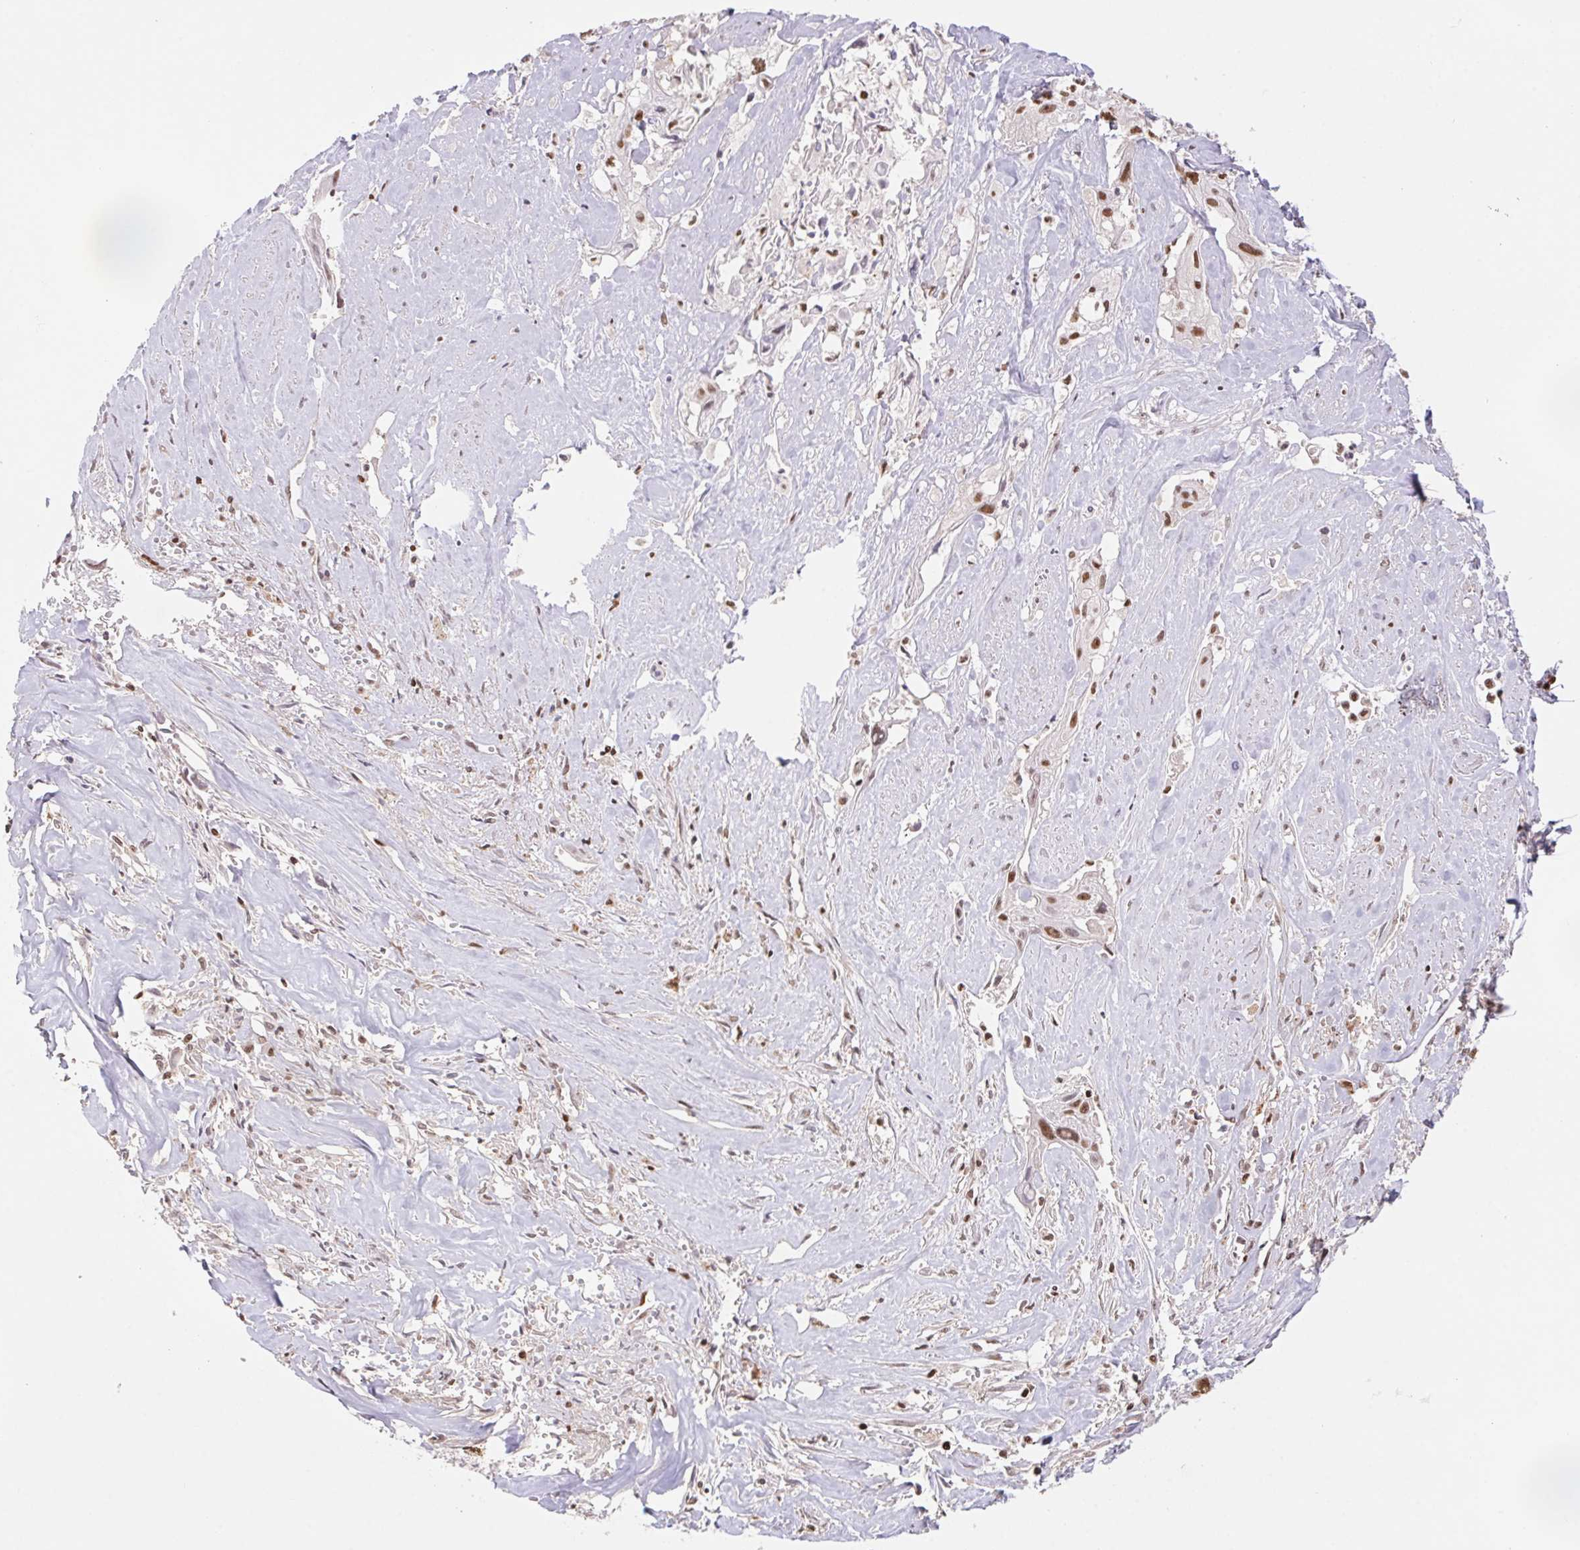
{"staining": {"intensity": "moderate", "quantity": ">75%", "location": "nuclear"}, "tissue": "cervical cancer", "cell_type": "Tumor cells", "image_type": "cancer", "snomed": [{"axis": "morphology", "description": "Squamous cell carcinoma, NOS"}, {"axis": "topography", "description": "Cervix"}], "caption": "Brown immunohistochemical staining in human cervical squamous cell carcinoma demonstrates moderate nuclear expression in about >75% of tumor cells.", "gene": "POLD3", "patient": {"sex": "female", "age": 49}}